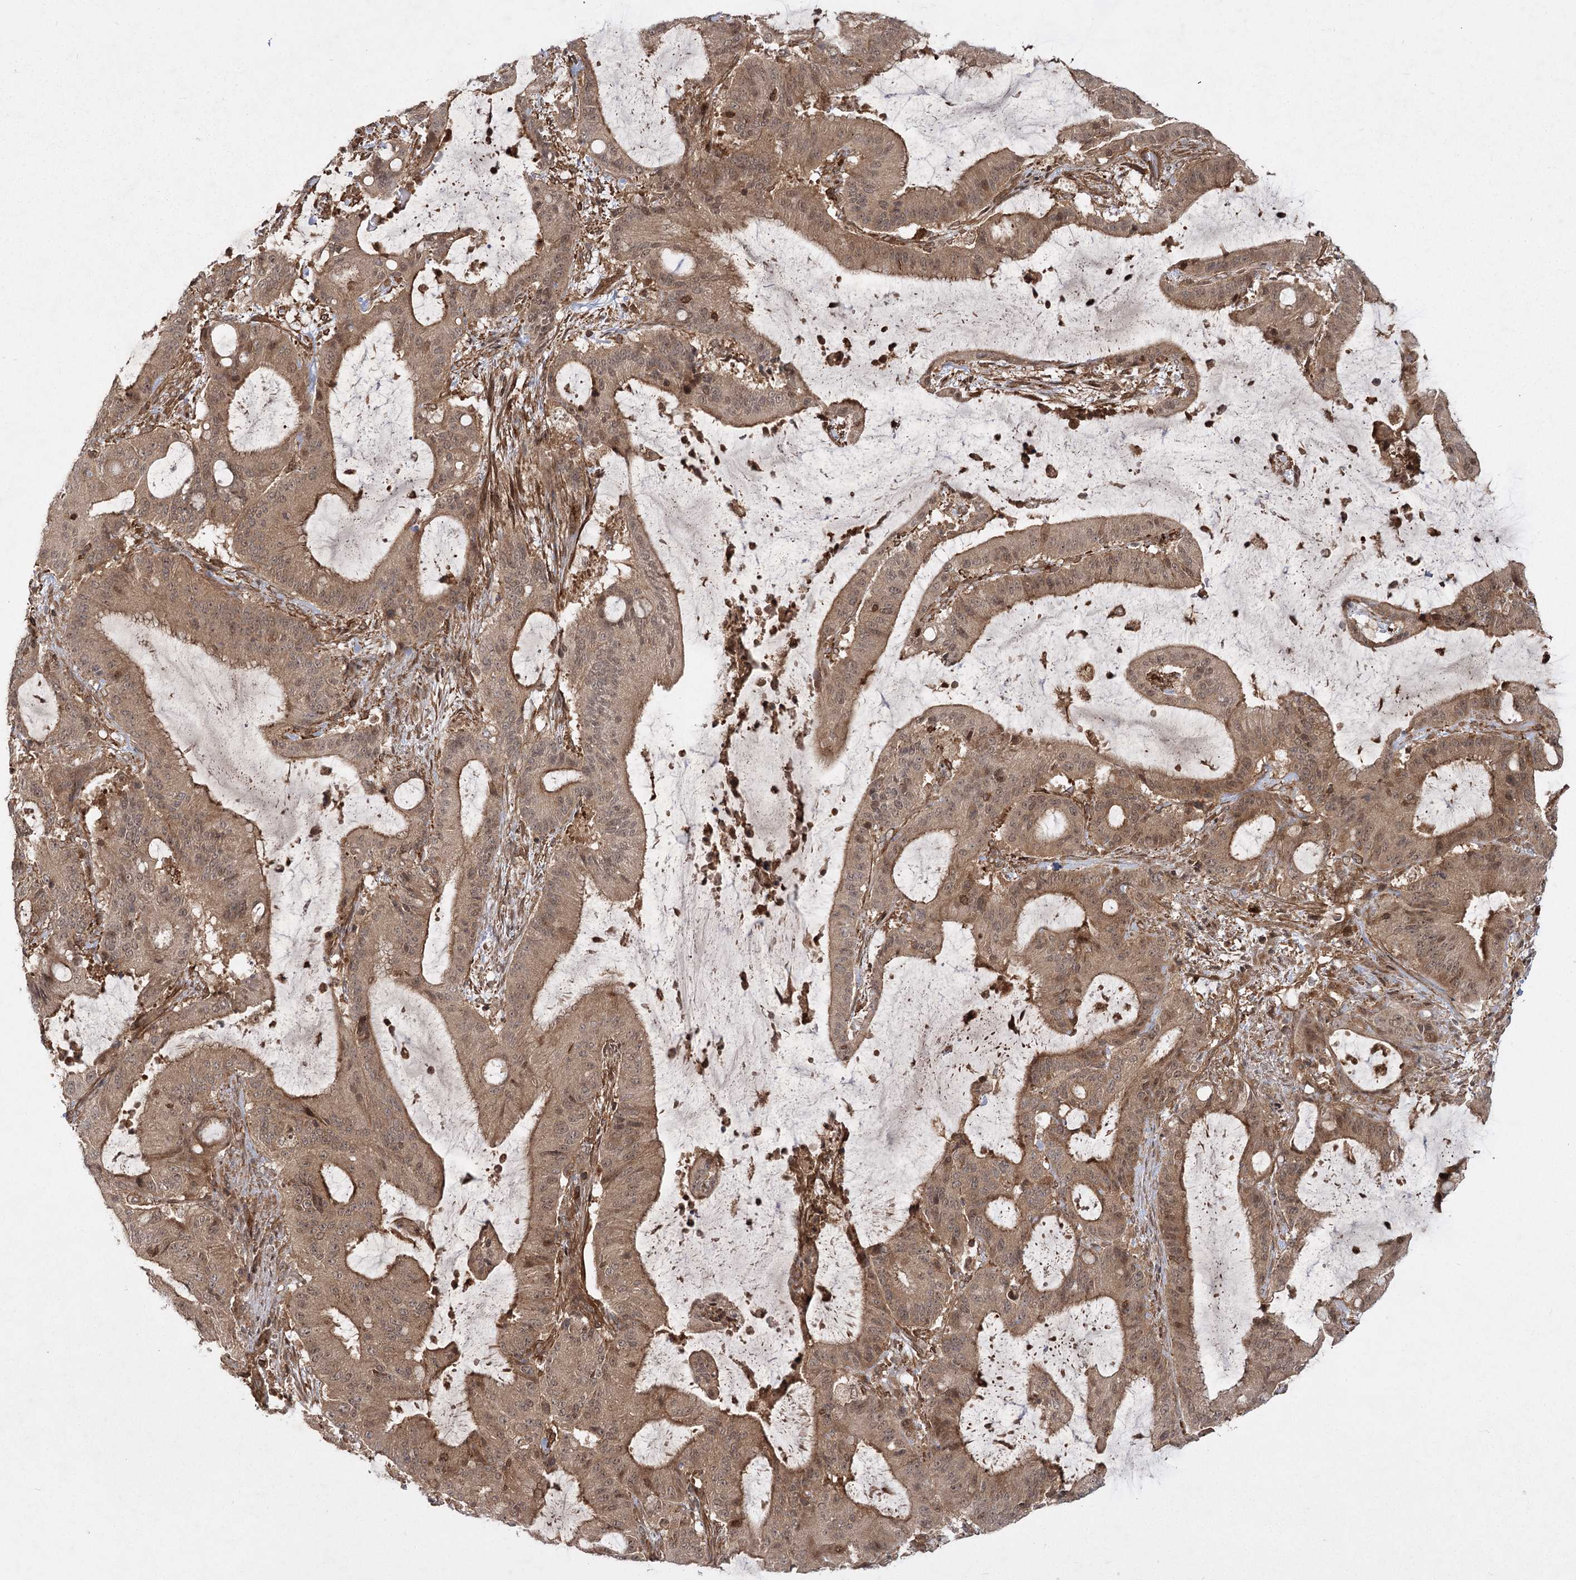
{"staining": {"intensity": "moderate", "quantity": ">75%", "location": "cytoplasmic/membranous,nuclear"}, "tissue": "liver cancer", "cell_type": "Tumor cells", "image_type": "cancer", "snomed": [{"axis": "morphology", "description": "Normal tissue, NOS"}, {"axis": "morphology", "description": "Cholangiocarcinoma"}, {"axis": "topography", "description": "Liver"}, {"axis": "topography", "description": "Peripheral nerve tissue"}], "caption": "A photomicrograph showing moderate cytoplasmic/membranous and nuclear staining in approximately >75% of tumor cells in cholangiocarcinoma (liver), as visualized by brown immunohistochemical staining.", "gene": "MDFIC", "patient": {"sex": "female", "age": 73}}